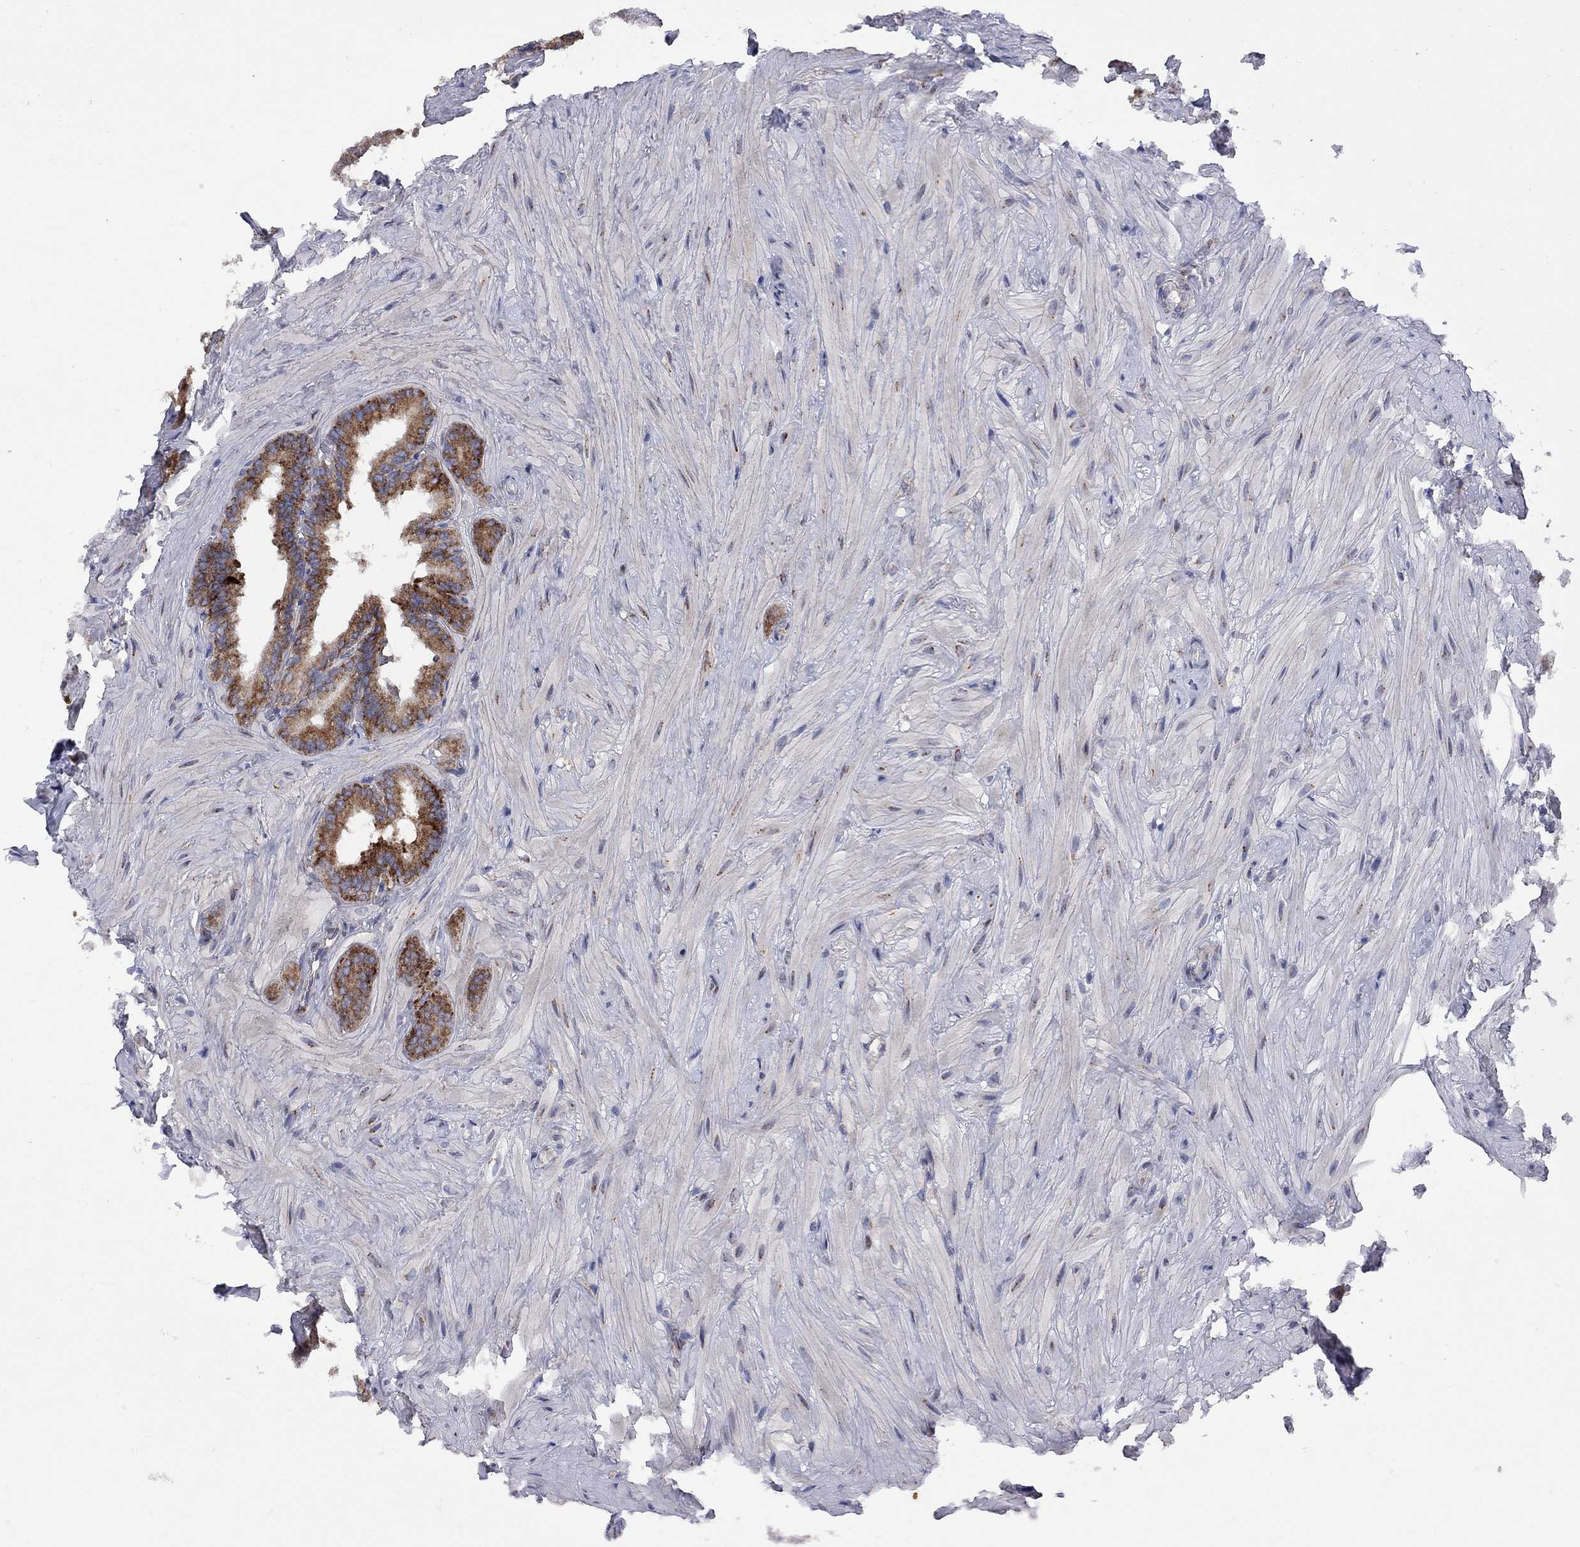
{"staining": {"intensity": "moderate", "quantity": ">75%", "location": "cytoplasmic/membranous"}, "tissue": "seminal vesicle", "cell_type": "Glandular cells", "image_type": "normal", "snomed": [{"axis": "morphology", "description": "Normal tissue, NOS"}, {"axis": "topography", "description": "Seminal veicle"}], "caption": "Seminal vesicle stained for a protein (brown) reveals moderate cytoplasmic/membranous positive positivity in about >75% of glandular cells.", "gene": "MTHFR", "patient": {"sex": "male", "age": 37}}